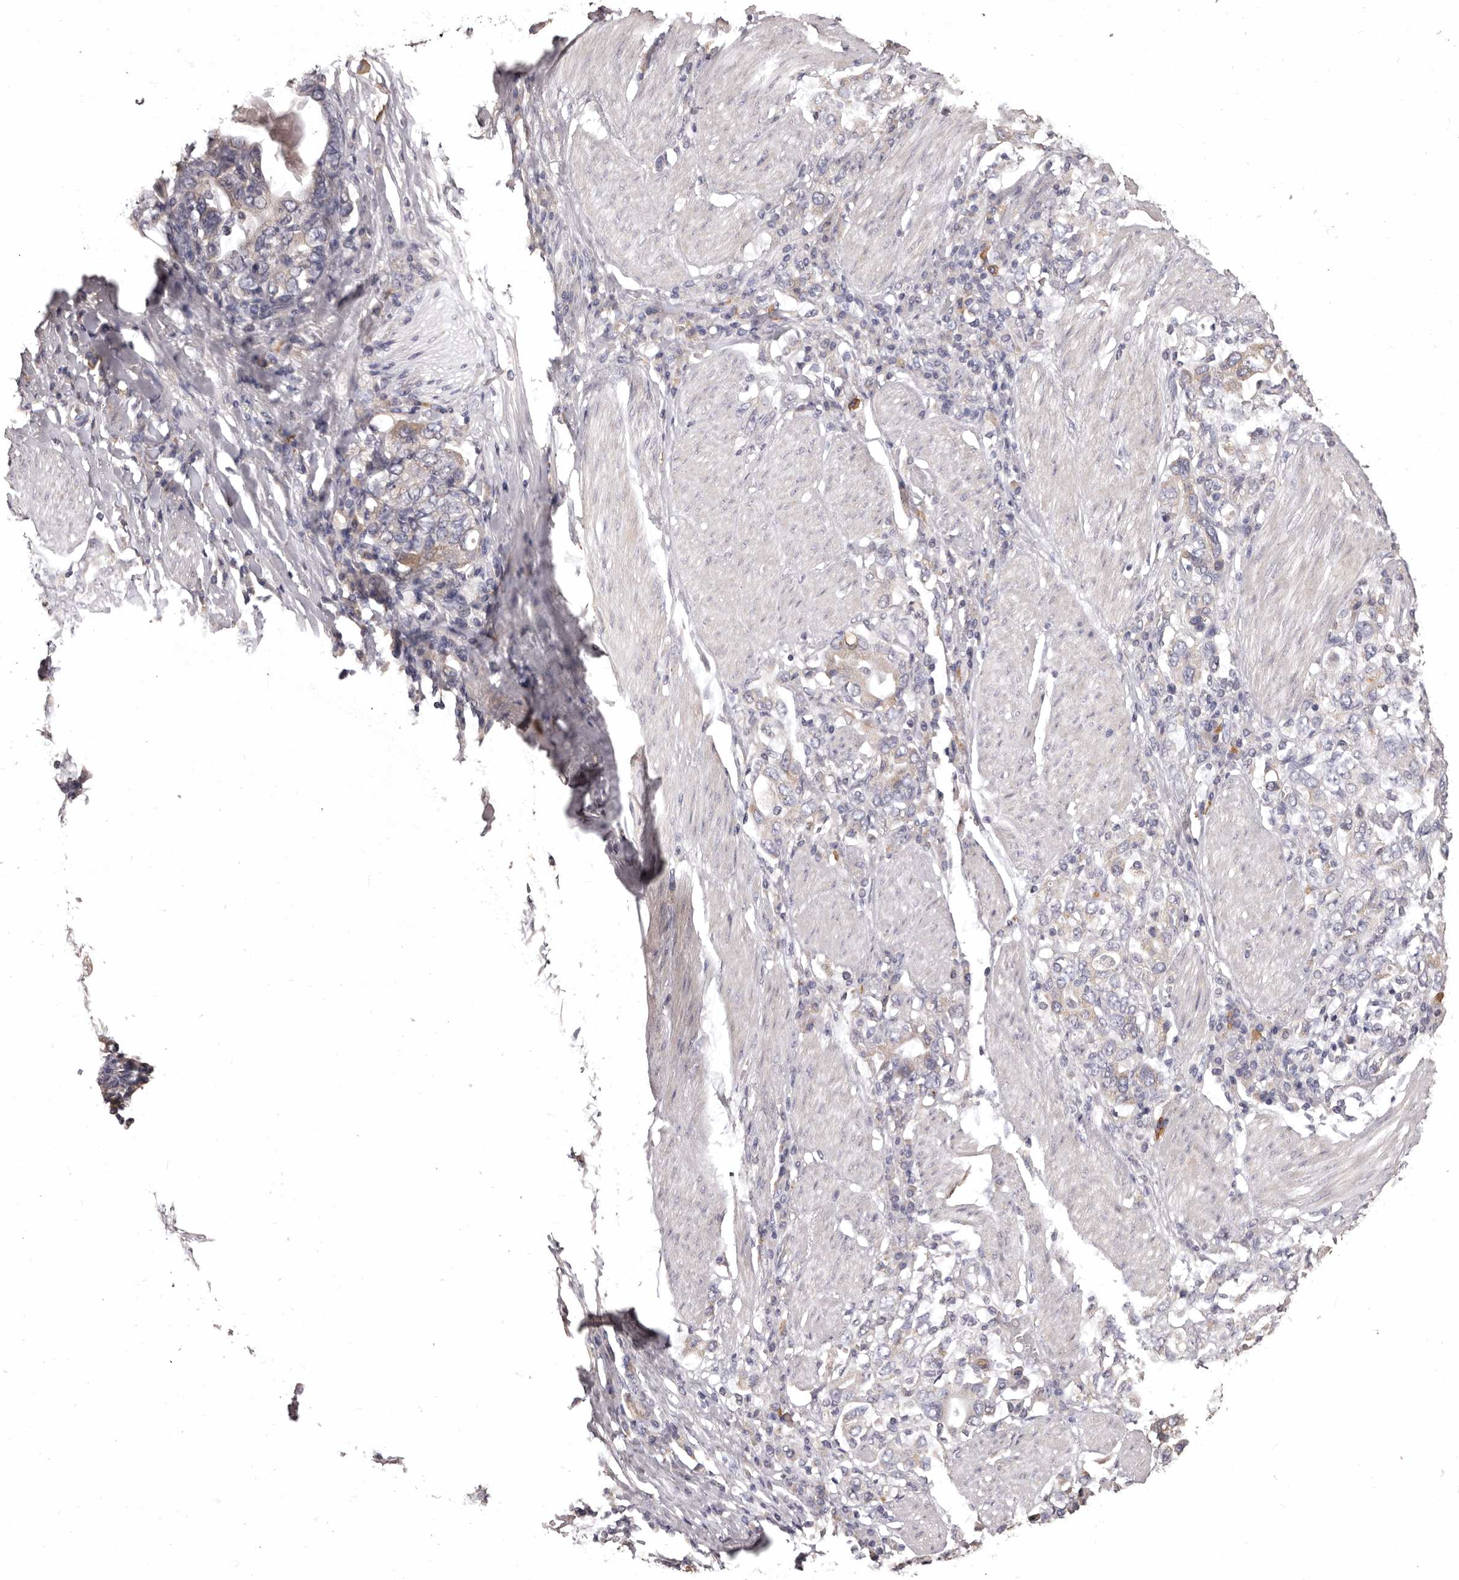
{"staining": {"intensity": "negative", "quantity": "none", "location": "none"}, "tissue": "stomach cancer", "cell_type": "Tumor cells", "image_type": "cancer", "snomed": [{"axis": "morphology", "description": "Adenocarcinoma, NOS"}, {"axis": "topography", "description": "Stomach, upper"}], "caption": "Stomach cancer (adenocarcinoma) was stained to show a protein in brown. There is no significant positivity in tumor cells.", "gene": "ETNK1", "patient": {"sex": "male", "age": 62}}